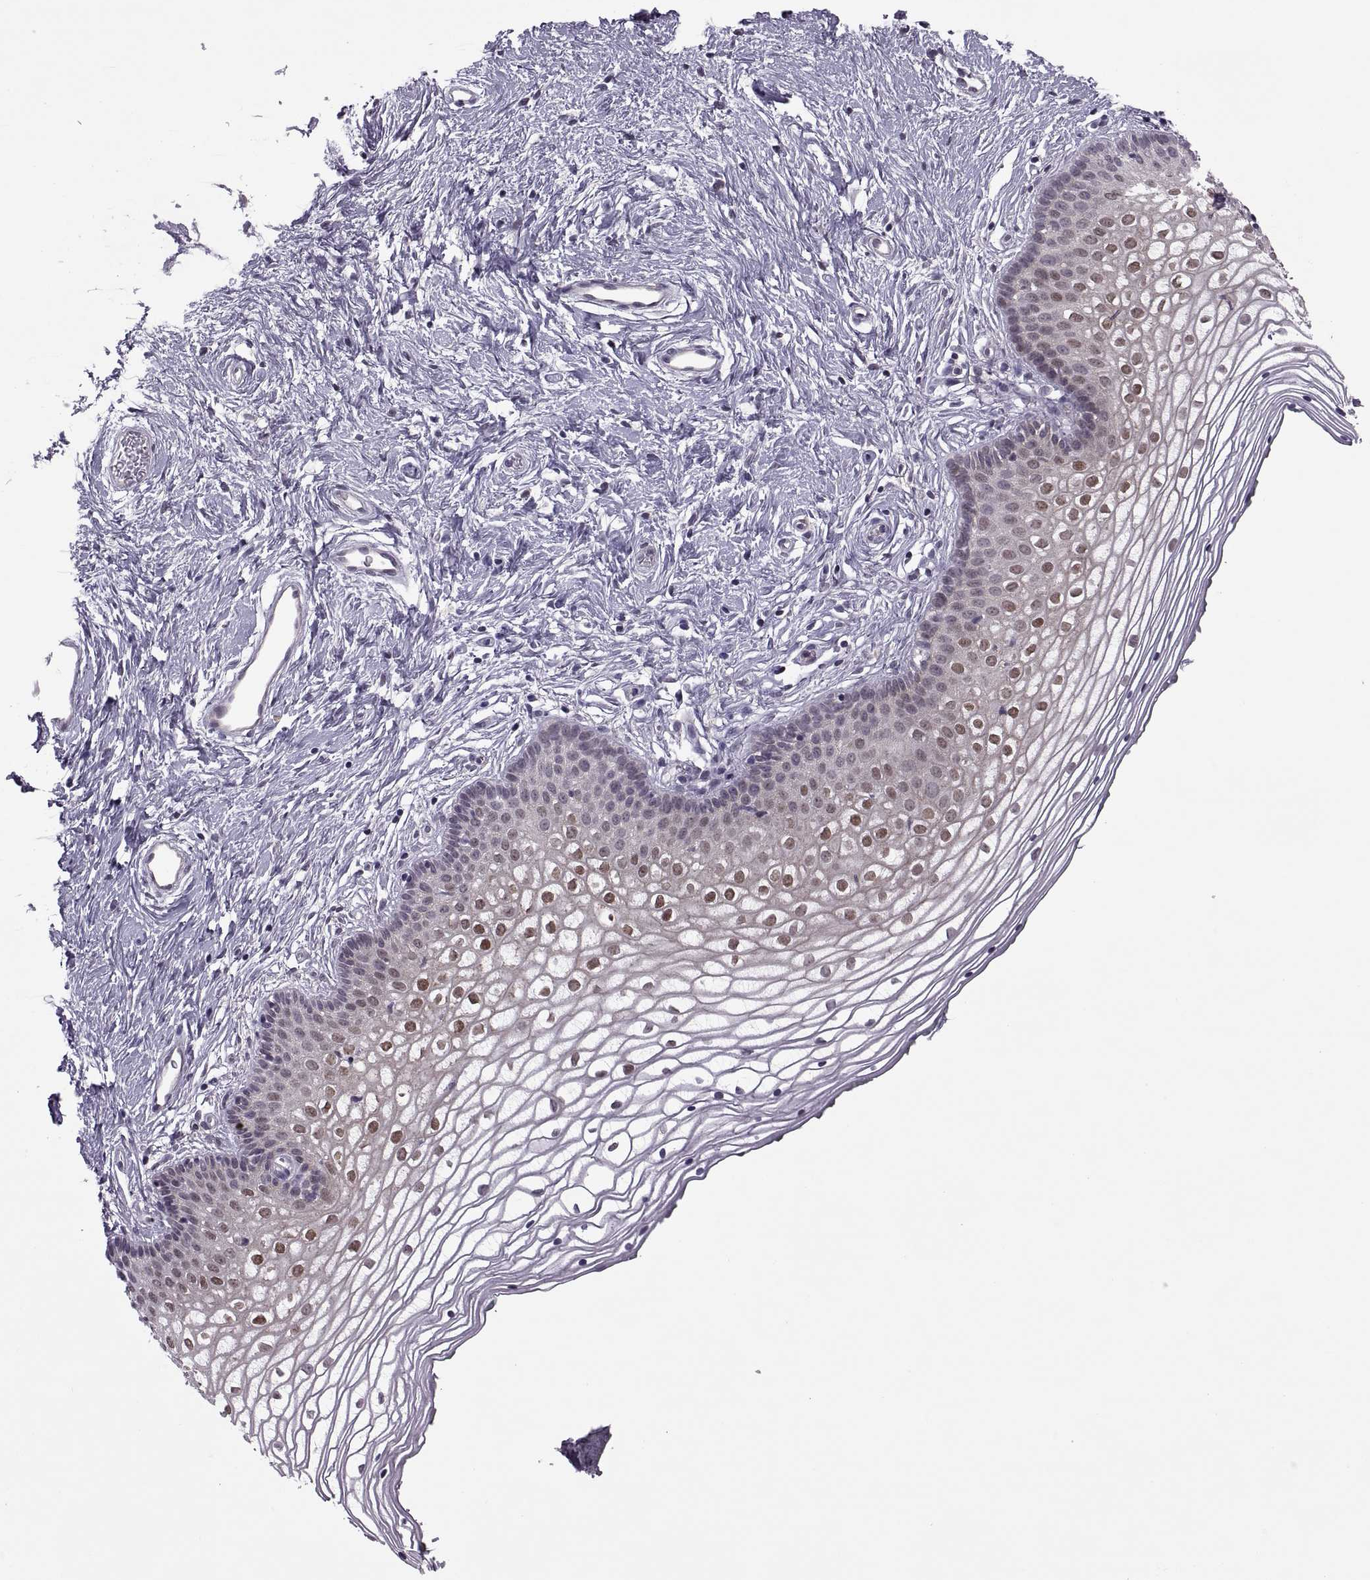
{"staining": {"intensity": "moderate", "quantity": "<25%", "location": "cytoplasmic/membranous,nuclear"}, "tissue": "vagina", "cell_type": "Squamous epithelial cells", "image_type": "normal", "snomed": [{"axis": "morphology", "description": "Normal tissue, NOS"}, {"axis": "topography", "description": "Vagina"}], "caption": "Protein staining demonstrates moderate cytoplasmic/membranous,nuclear expression in about <25% of squamous epithelial cells in unremarkable vagina. The protein of interest is shown in brown color, while the nuclei are stained blue.", "gene": "ODF3", "patient": {"sex": "female", "age": 36}}